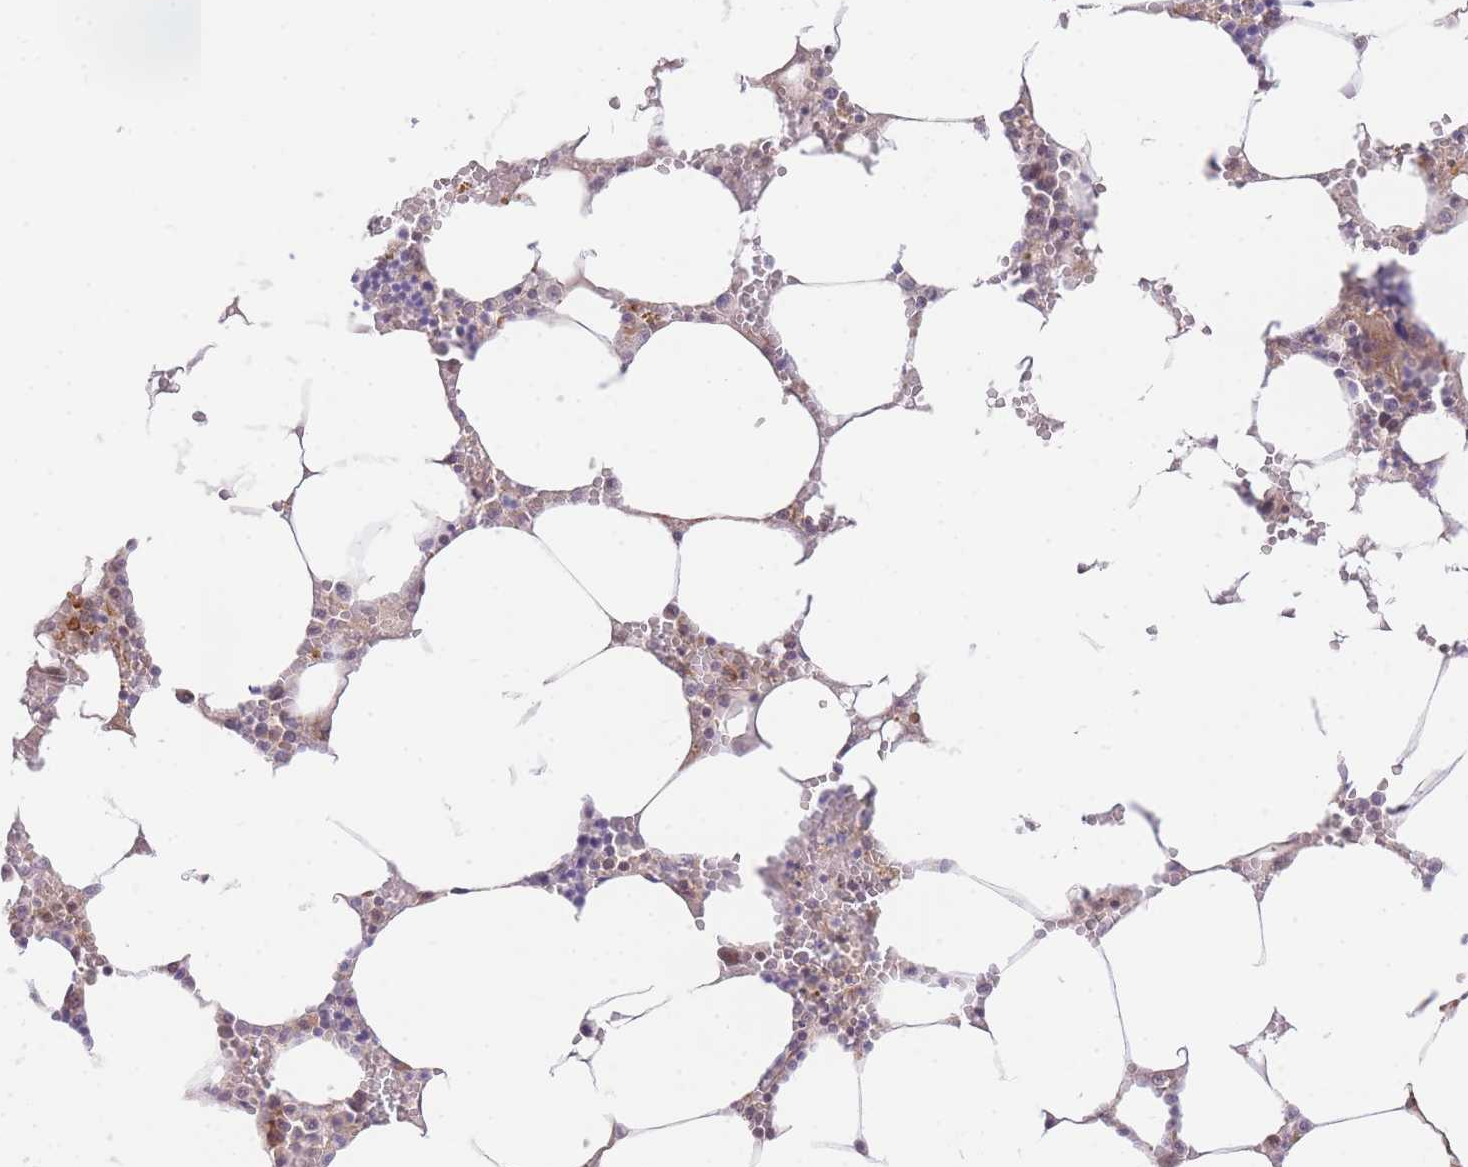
{"staining": {"intensity": "weak", "quantity": "<25%", "location": "nuclear"}, "tissue": "bone marrow", "cell_type": "Hematopoietic cells", "image_type": "normal", "snomed": [{"axis": "morphology", "description": "Normal tissue, NOS"}, {"axis": "topography", "description": "Bone marrow"}], "caption": "DAB immunohistochemical staining of benign human bone marrow displays no significant expression in hematopoietic cells.", "gene": "SLC25A33", "patient": {"sex": "male", "age": 70}}